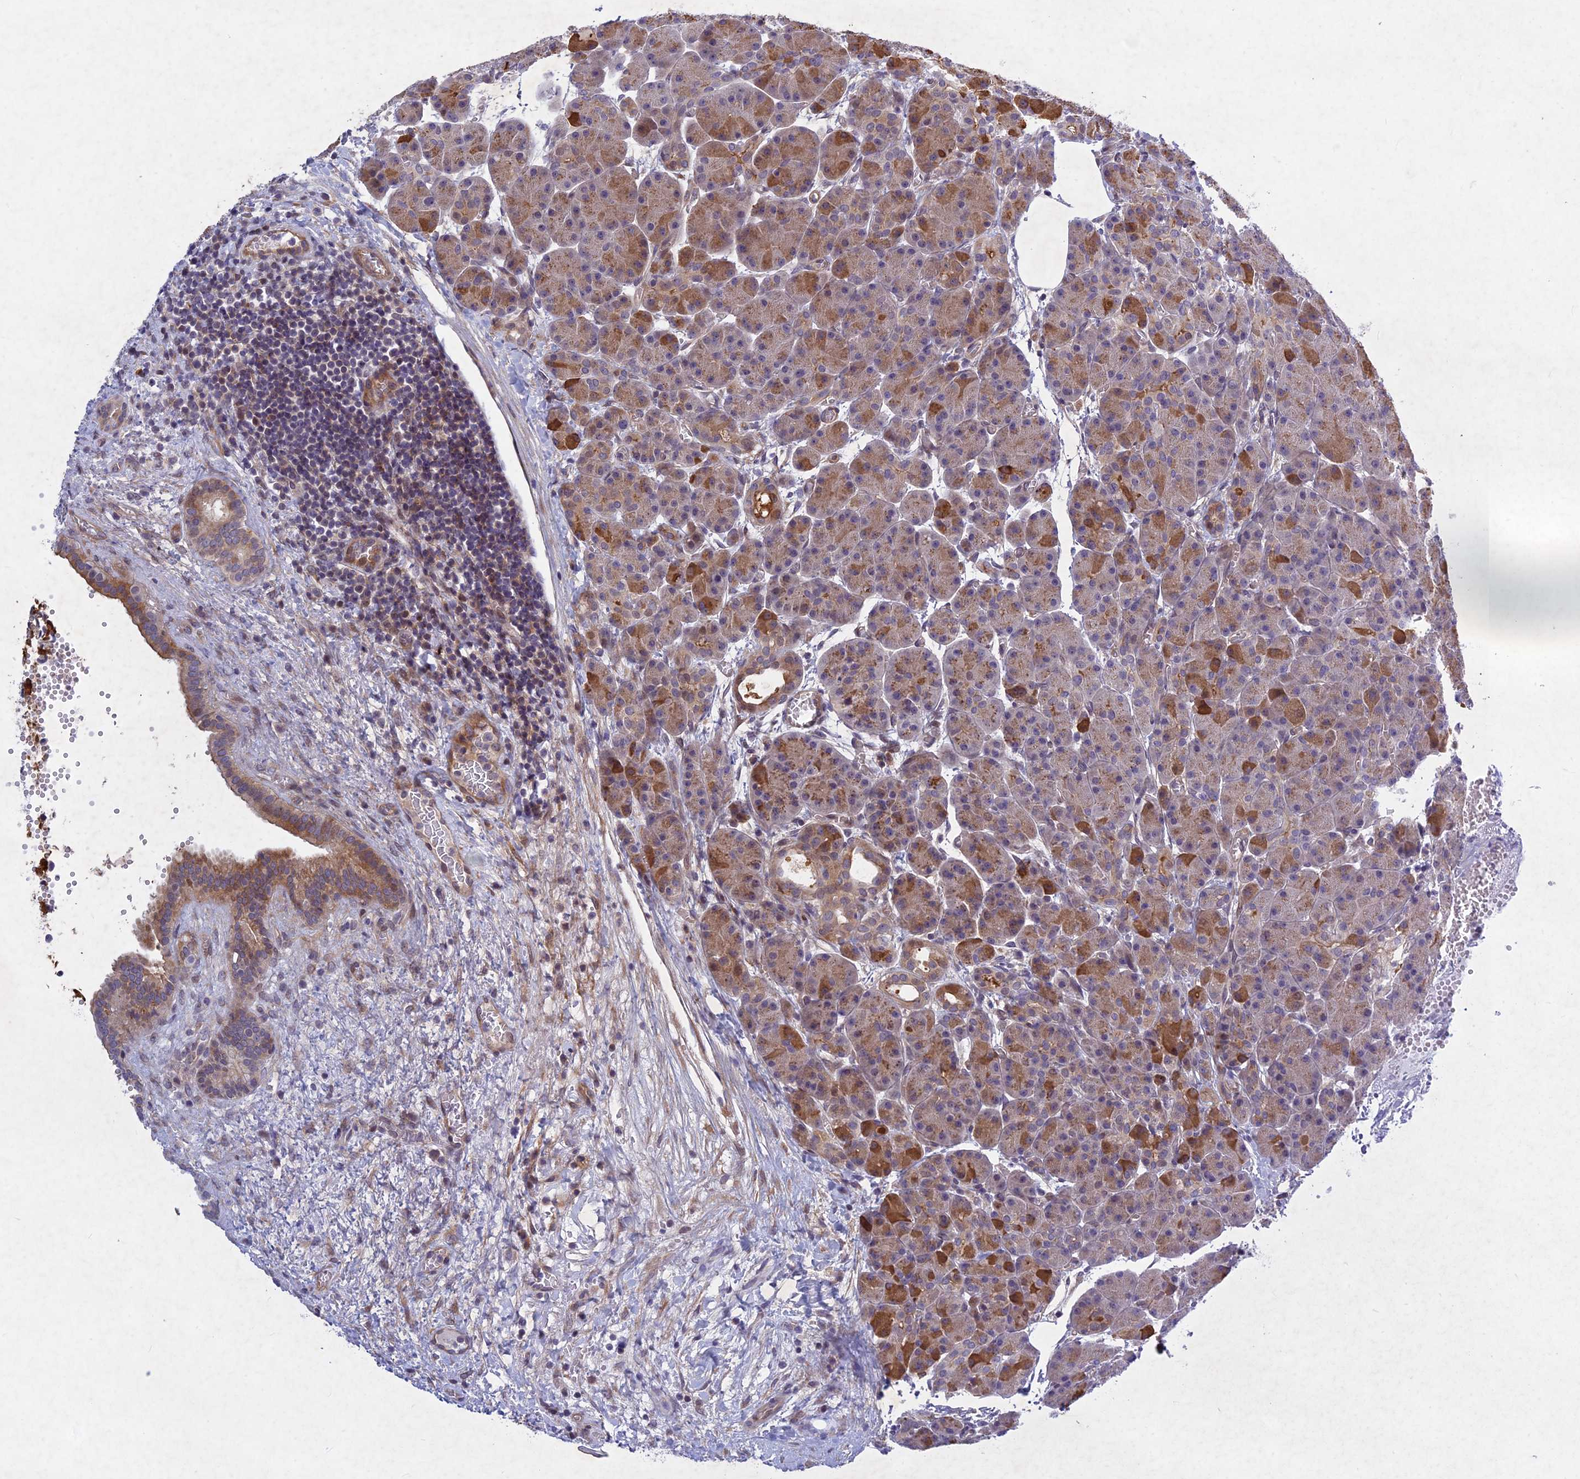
{"staining": {"intensity": "moderate", "quantity": "25%-75%", "location": "cytoplasmic/membranous"}, "tissue": "pancreas", "cell_type": "Exocrine glandular cells", "image_type": "normal", "snomed": [{"axis": "morphology", "description": "Normal tissue, NOS"}, {"axis": "topography", "description": "Pancreas"}], "caption": "Exocrine glandular cells display medium levels of moderate cytoplasmic/membranous staining in about 25%-75% of cells in normal pancreas. (DAB IHC with brightfield microscopy, high magnification).", "gene": "PTHLH", "patient": {"sex": "male", "age": 63}}